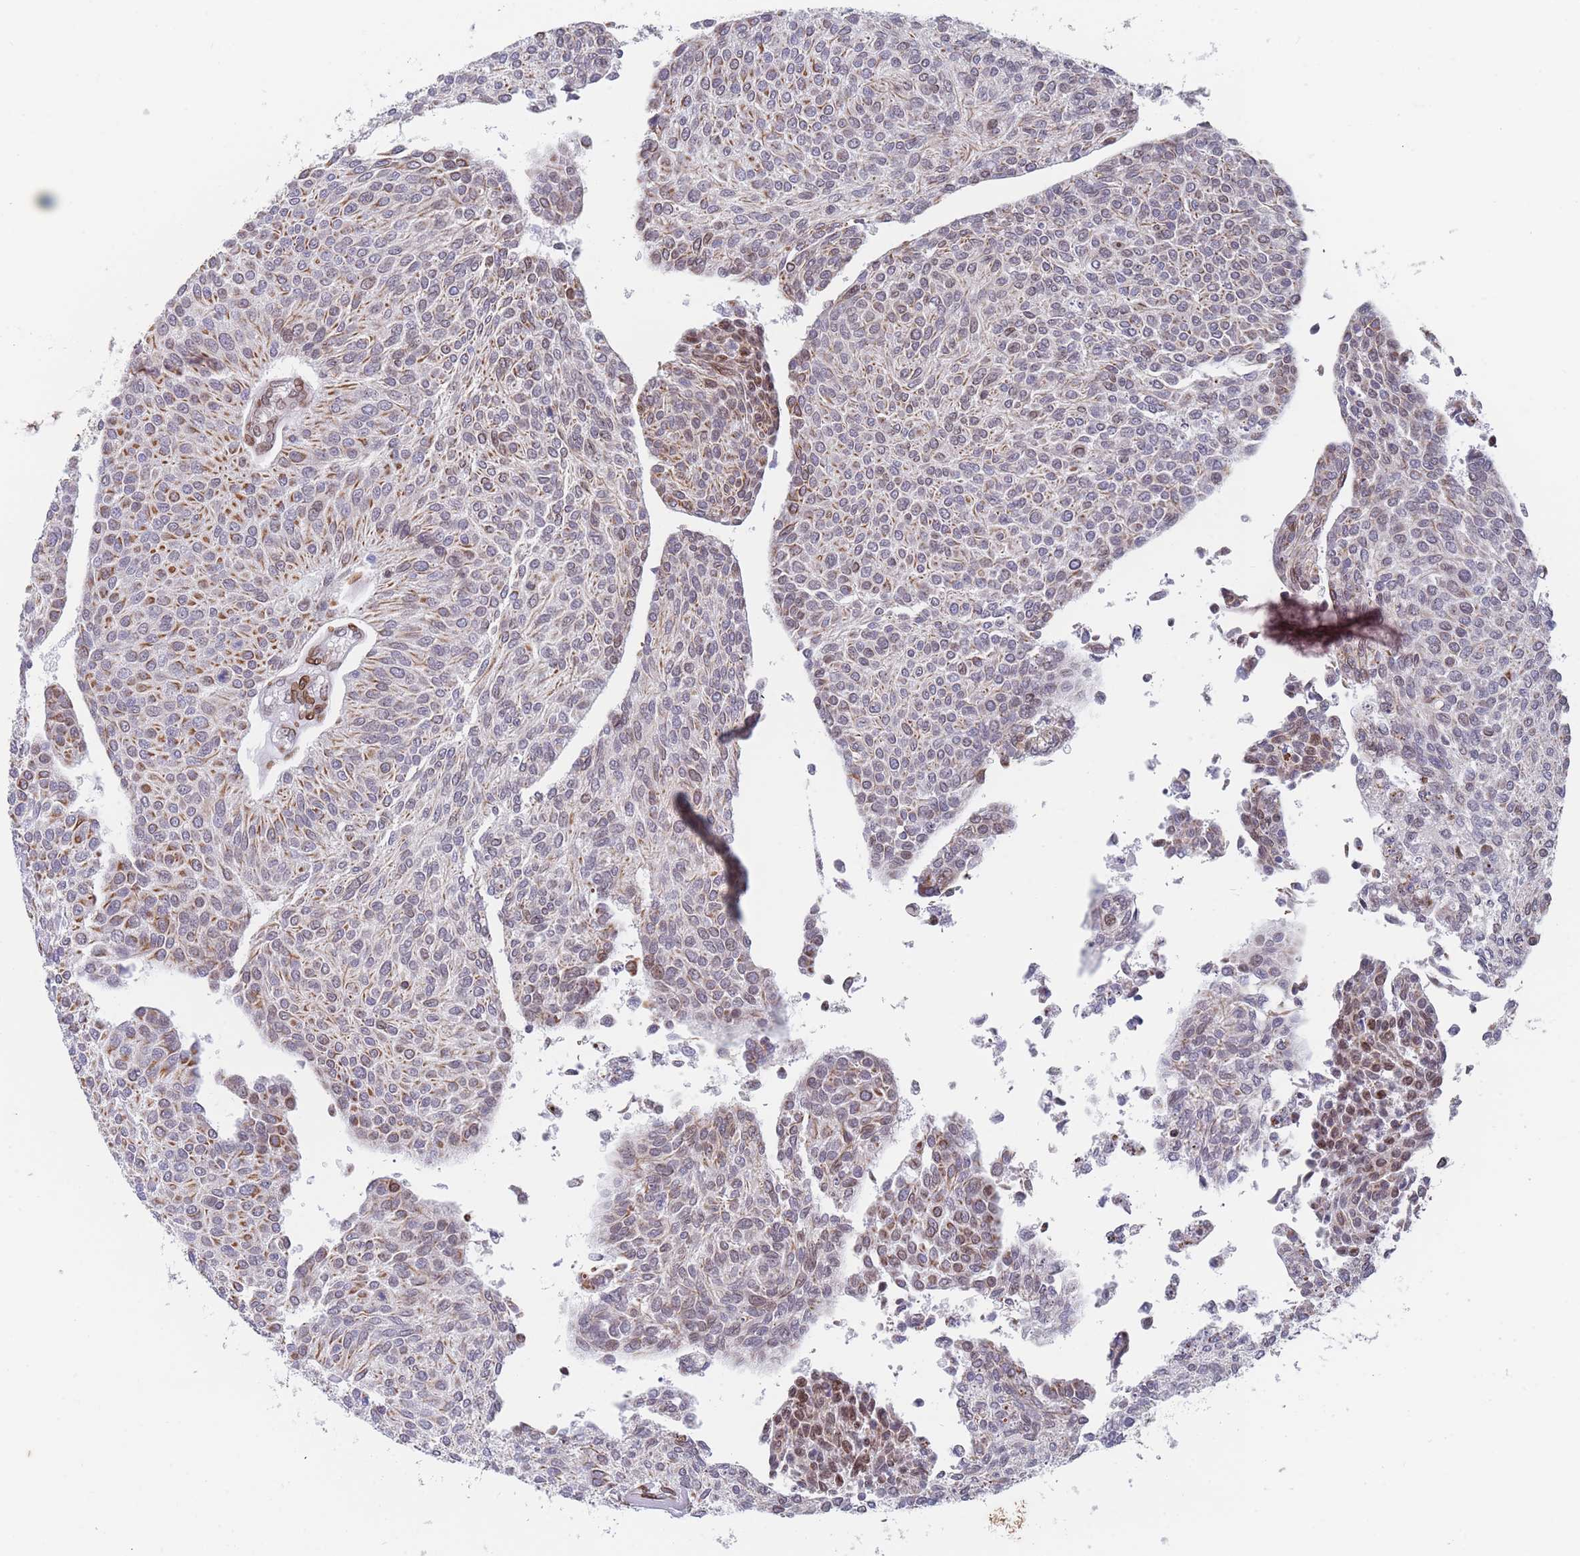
{"staining": {"intensity": "moderate", "quantity": "25%-75%", "location": "cytoplasmic/membranous,nuclear"}, "tissue": "urothelial cancer", "cell_type": "Tumor cells", "image_type": "cancer", "snomed": [{"axis": "morphology", "description": "Urothelial carcinoma, NOS"}, {"axis": "topography", "description": "Urinary bladder"}], "caption": "Protein expression analysis of urothelial cancer demonstrates moderate cytoplasmic/membranous and nuclear positivity in about 25%-75% of tumor cells. (IHC, brightfield microscopy, high magnification).", "gene": "ZBTB1", "patient": {"sex": "male", "age": 55}}